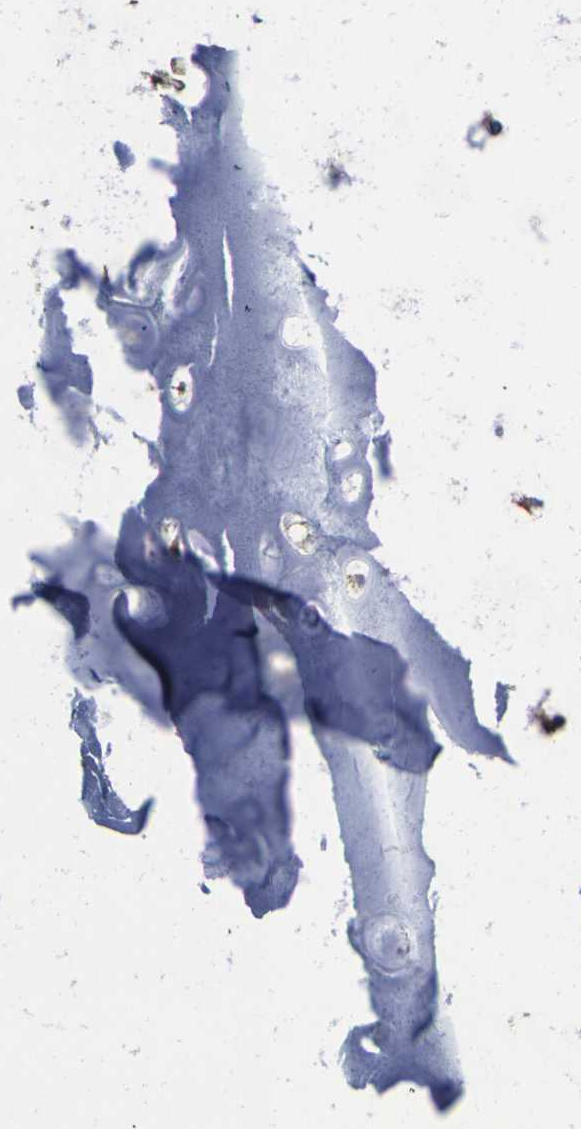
{"staining": {"intensity": "negative", "quantity": "none", "location": "none"}, "tissue": "adipose tissue", "cell_type": "Adipocytes", "image_type": "normal", "snomed": [{"axis": "morphology", "description": "Normal tissue, NOS"}, {"axis": "topography", "description": "Cartilage tissue"}, {"axis": "topography", "description": "Bronchus"}], "caption": "DAB (3,3'-diaminobenzidine) immunohistochemical staining of normal human adipose tissue reveals no significant staining in adipocytes. Brightfield microscopy of IHC stained with DAB (brown) and hematoxylin (blue), captured at high magnification.", "gene": "CYP2C8", "patient": {"sex": "female", "age": 73}}